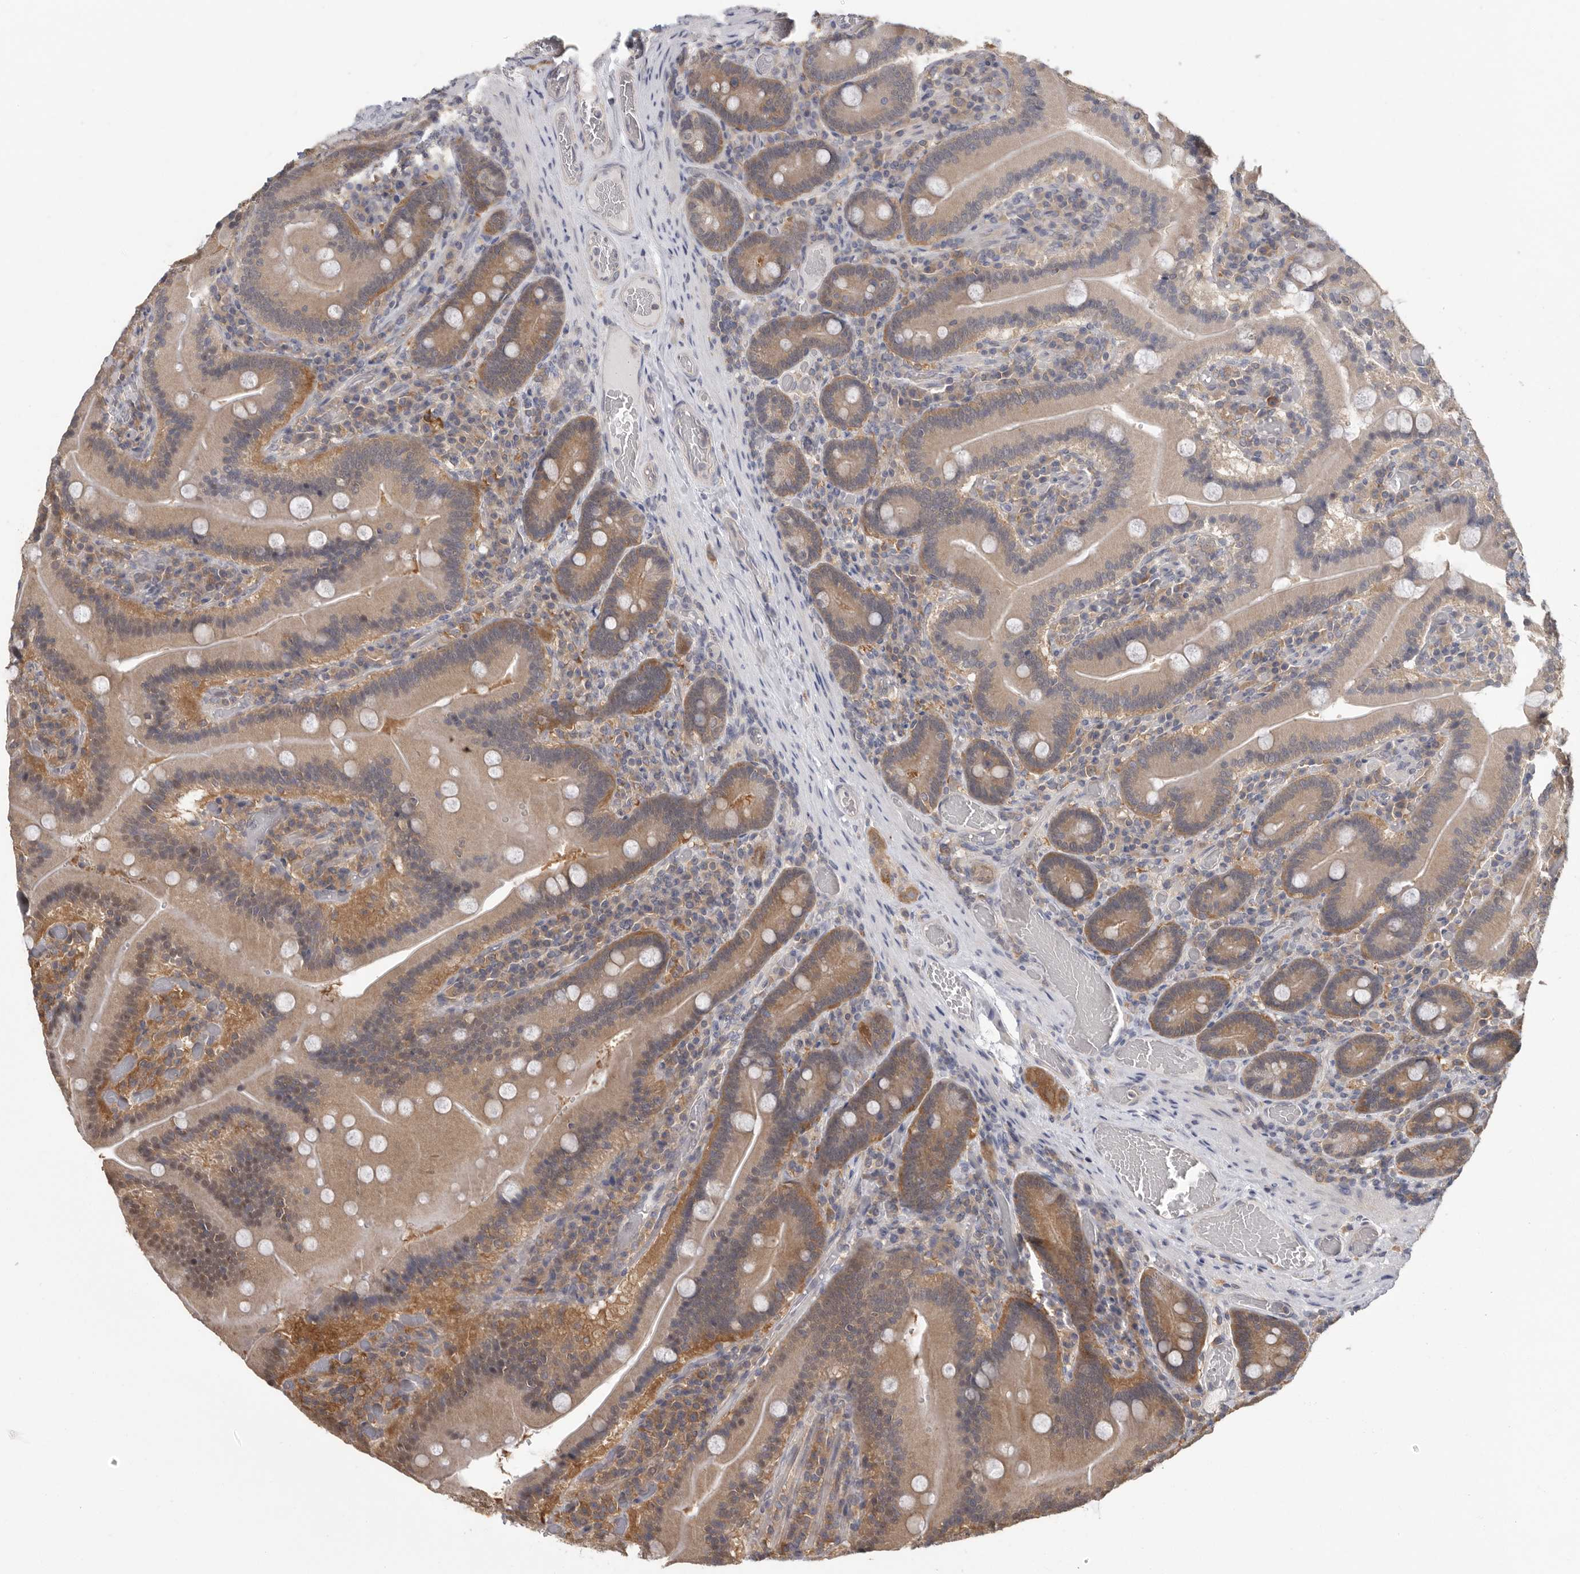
{"staining": {"intensity": "moderate", "quantity": "25%-75%", "location": "cytoplasmic/membranous"}, "tissue": "duodenum", "cell_type": "Glandular cells", "image_type": "normal", "snomed": [{"axis": "morphology", "description": "Normal tissue, NOS"}, {"axis": "topography", "description": "Duodenum"}], "caption": "Duodenum stained for a protein (brown) demonstrates moderate cytoplasmic/membranous positive expression in approximately 25%-75% of glandular cells.", "gene": "CCT8", "patient": {"sex": "female", "age": 62}}